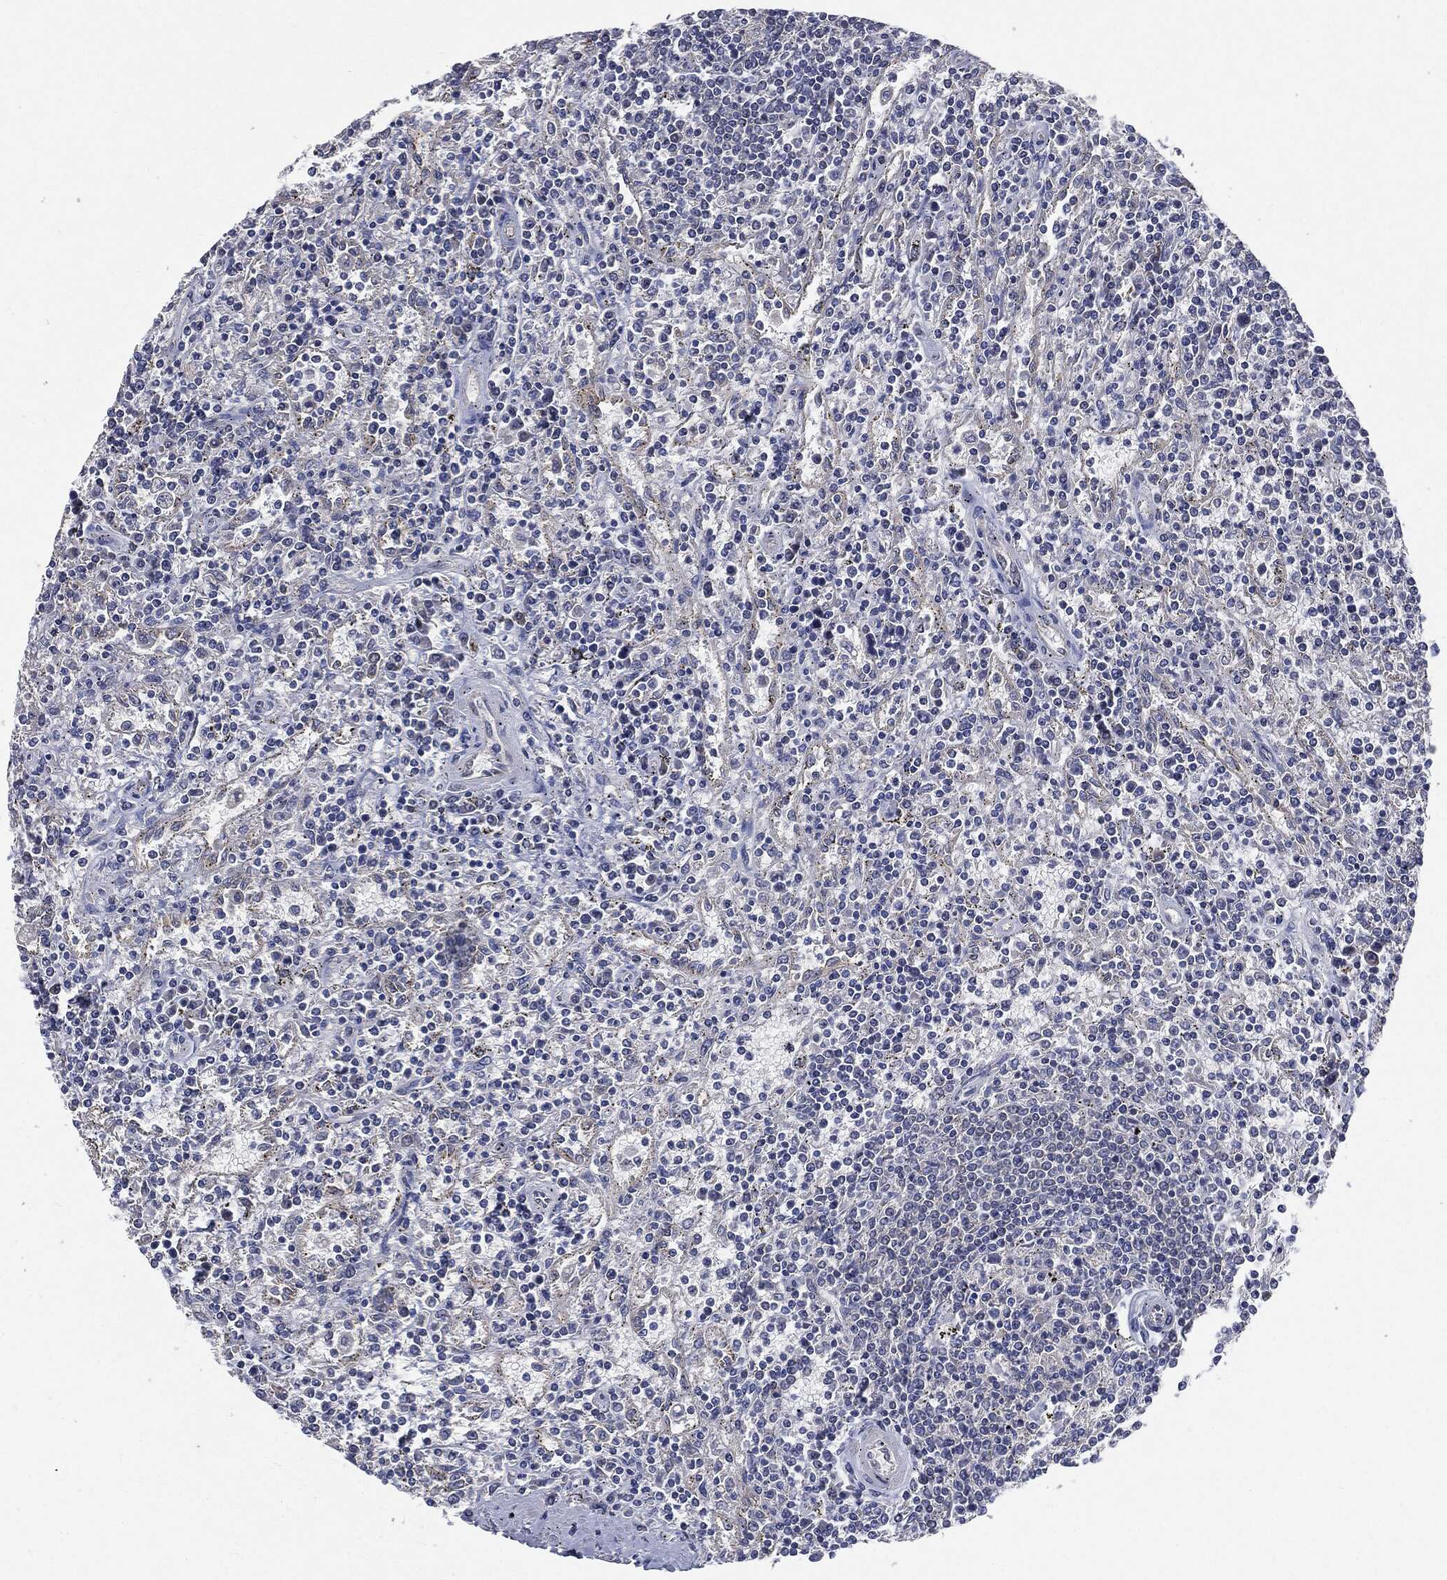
{"staining": {"intensity": "negative", "quantity": "none", "location": "none"}, "tissue": "lymphoma", "cell_type": "Tumor cells", "image_type": "cancer", "snomed": [{"axis": "morphology", "description": "Malignant lymphoma, non-Hodgkin's type, Low grade"}, {"axis": "topography", "description": "Spleen"}], "caption": "Tumor cells are negative for protein expression in human malignant lymphoma, non-Hodgkin's type (low-grade).", "gene": "EPS15L1", "patient": {"sex": "male", "age": 62}}